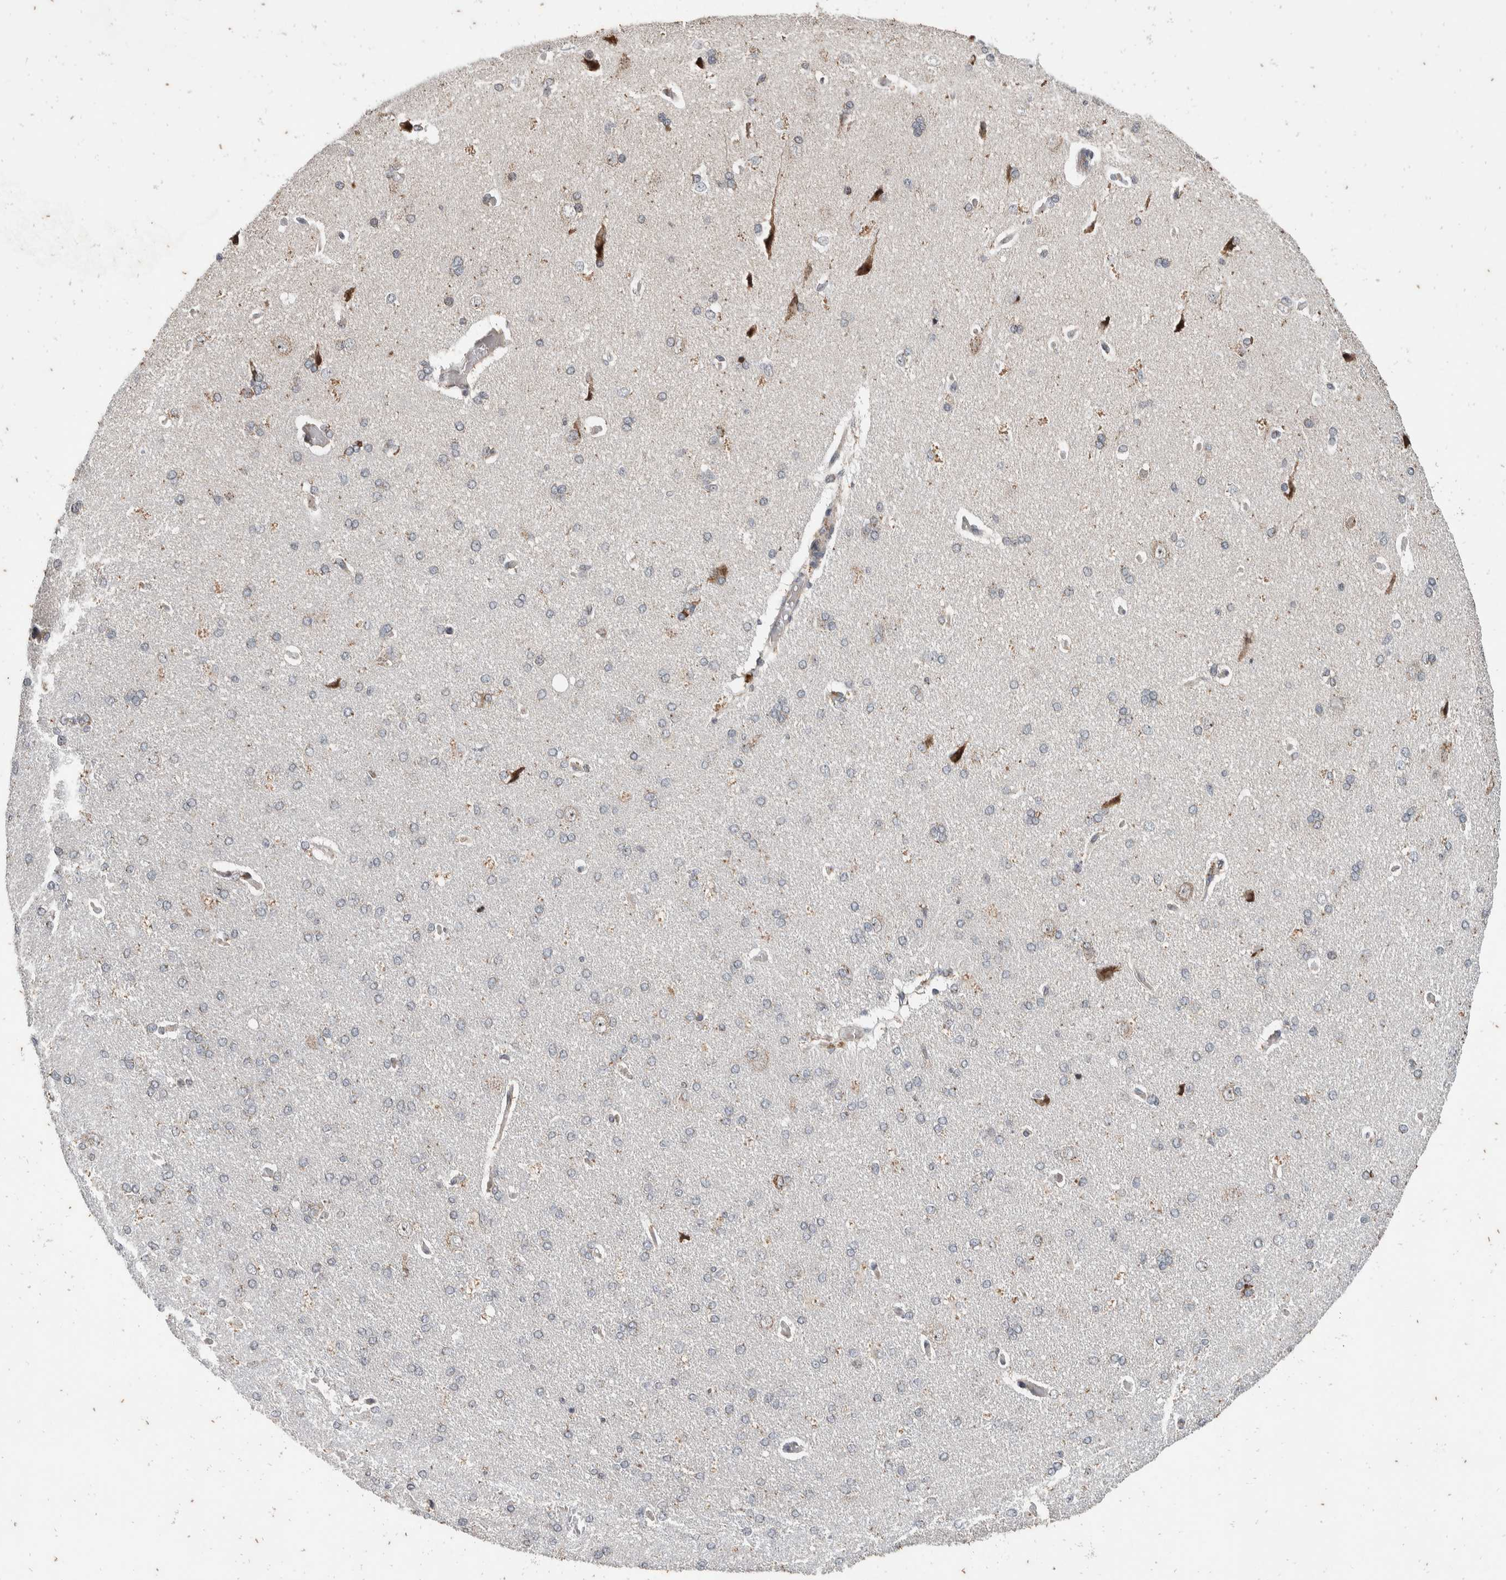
{"staining": {"intensity": "negative", "quantity": "none", "location": "none"}, "tissue": "cerebral cortex", "cell_type": "Endothelial cells", "image_type": "normal", "snomed": [{"axis": "morphology", "description": "Normal tissue, NOS"}, {"axis": "topography", "description": "Cerebral cortex"}], "caption": "DAB immunohistochemical staining of unremarkable cerebral cortex reveals no significant positivity in endothelial cells.", "gene": "ATXN7L1", "patient": {"sex": "male", "age": 62}}